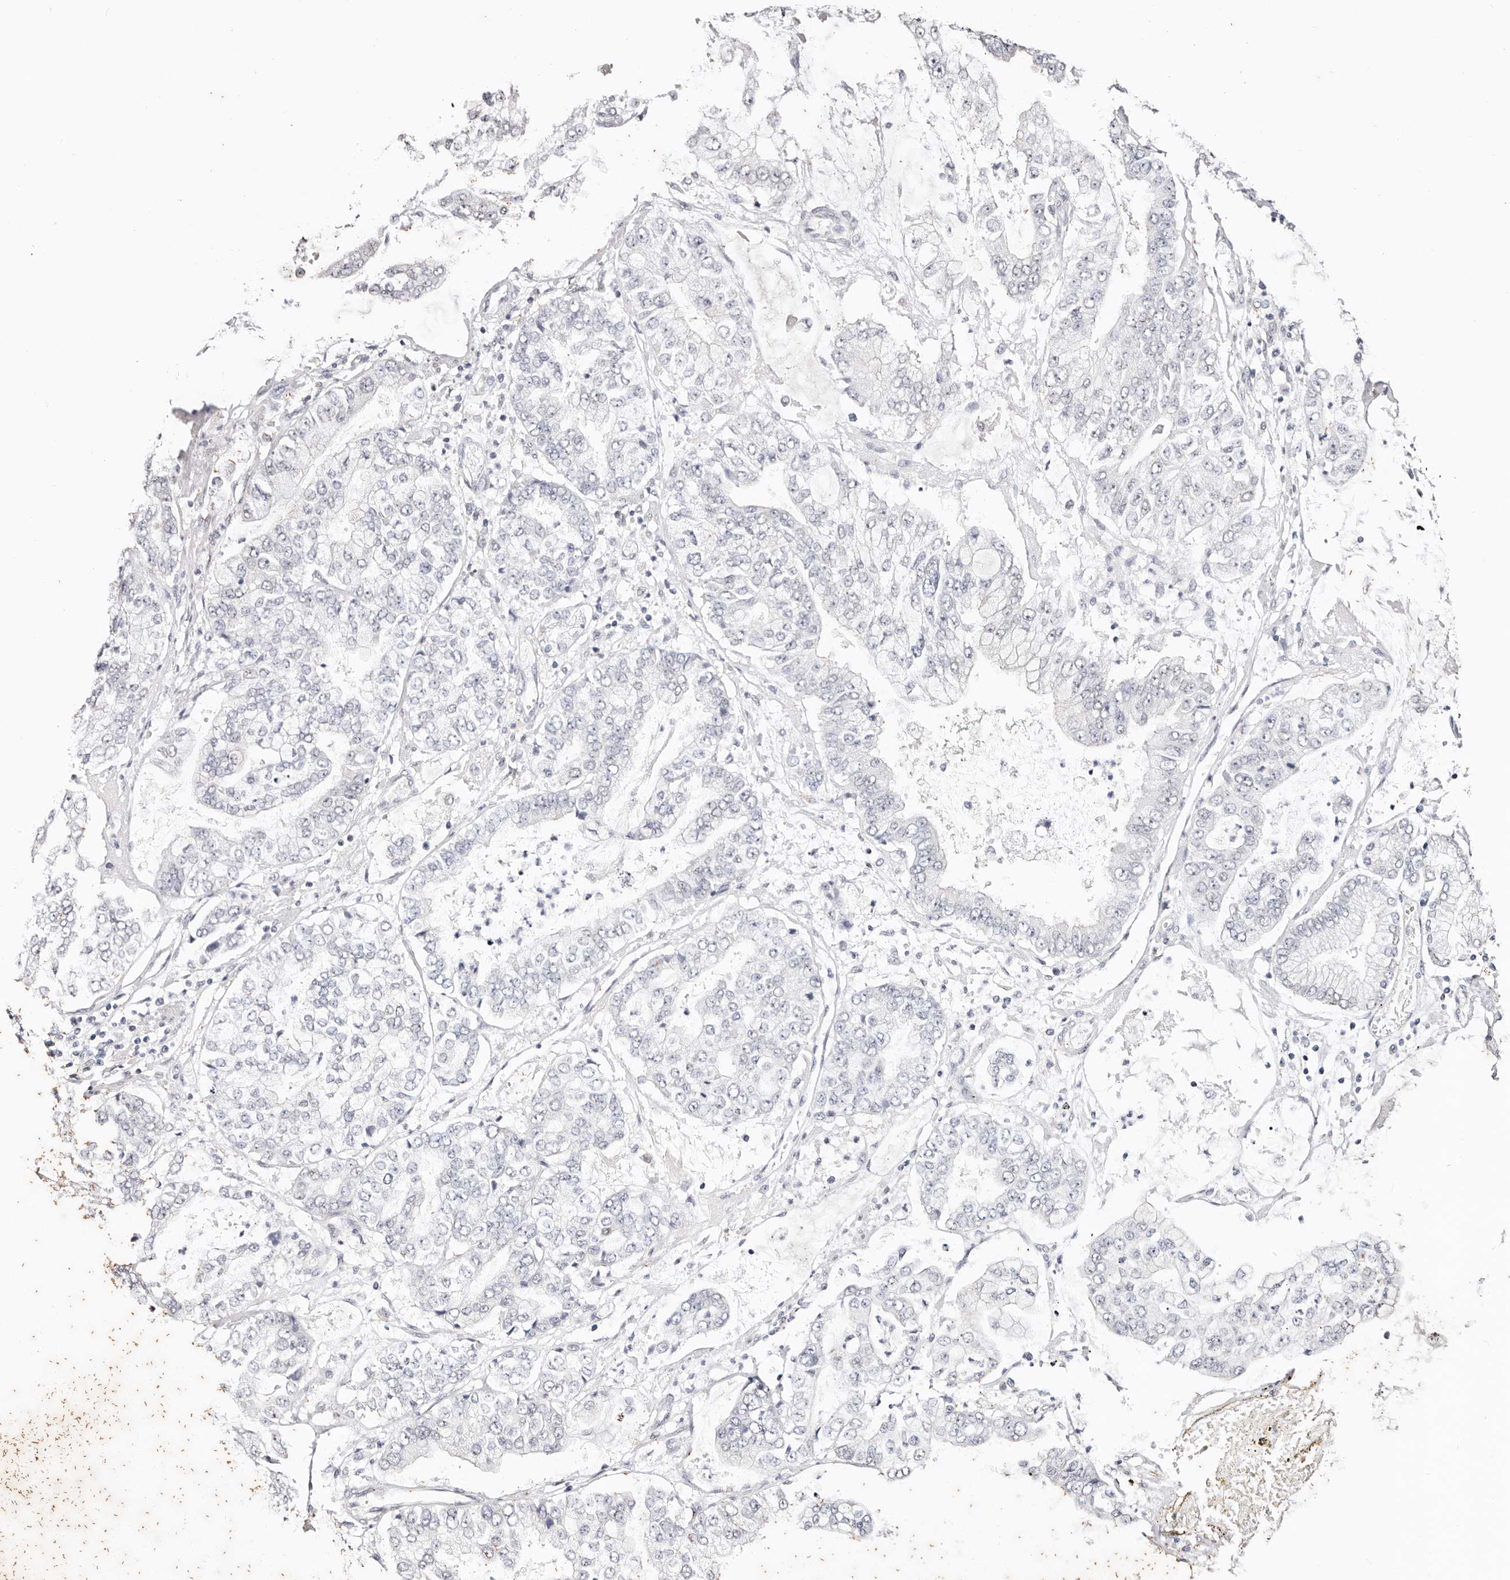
{"staining": {"intensity": "negative", "quantity": "none", "location": "none"}, "tissue": "stomach cancer", "cell_type": "Tumor cells", "image_type": "cancer", "snomed": [{"axis": "morphology", "description": "Adenocarcinoma, NOS"}, {"axis": "topography", "description": "Stomach"}], "caption": "Immunohistochemistry of human stomach cancer demonstrates no positivity in tumor cells.", "gene": "TYW3", "patient": {"sex": "male", "age": 76}}